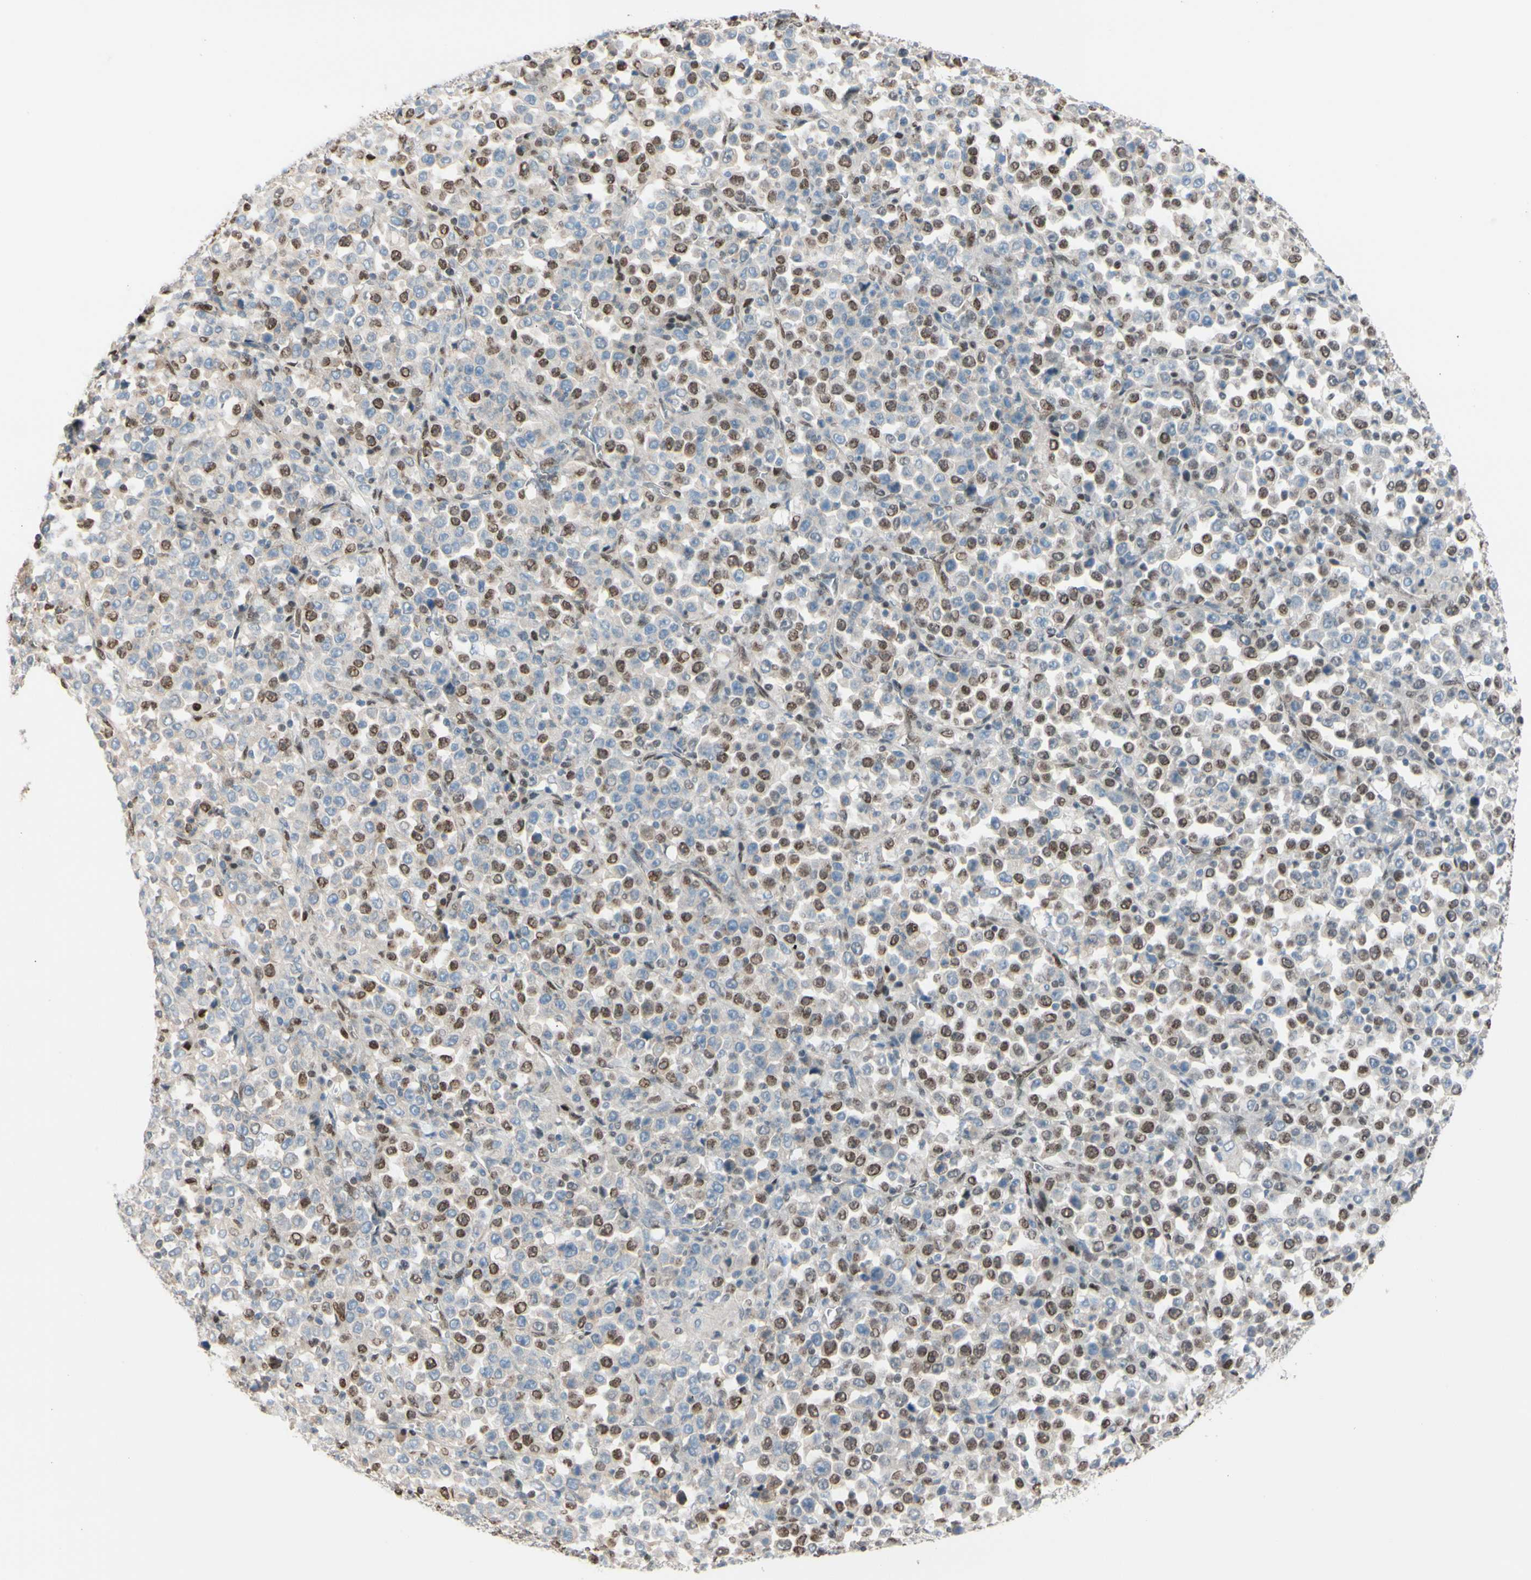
{"staining": {"intensity": "moderate", "quantity": "<25%", "location": "nuclear"}, "tissue": "stomach cancer", "cell_type": "Tumor cells", "image_type": "cancer", "snomed": [{"axis": "morphology", "description": "Normal tissue, NOS"}, {"axis": "morphology", "description": "Adenocarcinoma, NOS"}, {"axis": "topography", "description": "Stomach, upper"}, {"axis": "topography", "description": "Stomach"}], "caption": "Moderate nuclear positivity is seen in approximately <25% of tumor cells in stomach adenocarcinoma. The staining is performed using DAB brown chromogen to label protein expression. The nuclei are counter-stained blue using hematoxylin.", "gene": "SUFU", "patient": {"sex": "male", "age": 59}}